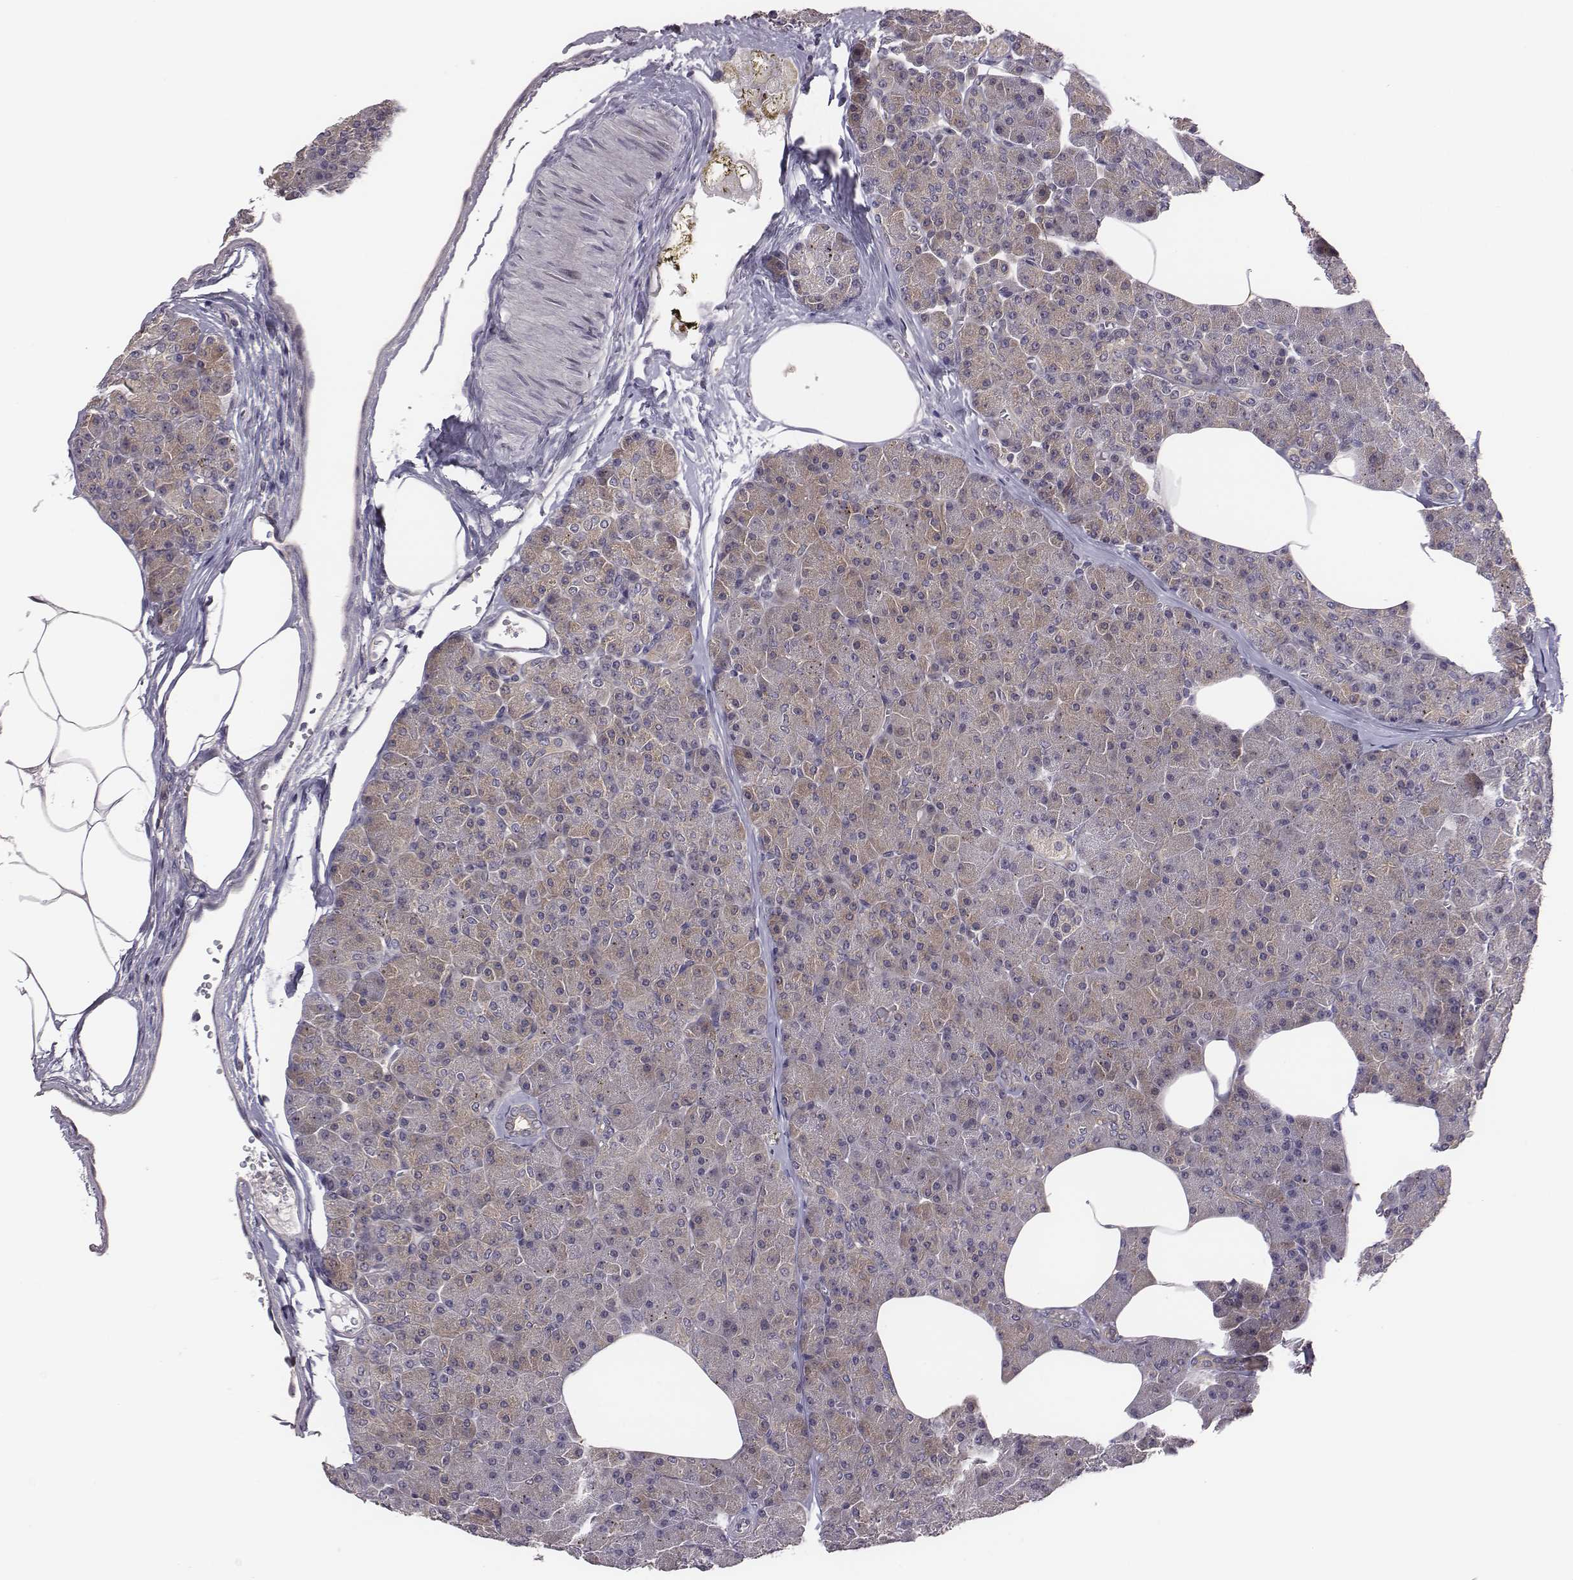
{"staining": {"intensity": "moderate", "quantity": ">75%", "location": "cytoplasmic/membranous"}, "tissue": "pancreas", "cell_type": "Exocrine glandular cells", "image_type": "normal", "snomed": [{"axis": "morphology", "description": "Normal tissue, NOS"}, {"axis": "topography", "description": "Pancreas"}], "caption": "Moderate cytoplasmic/membranous positivity for a protein is appreciated in approximately >75% of exocrine glandular cells of normal pancreas using IHC.", "gene": "SMURF2", "patient": {"sex": "female", "age": 45}}